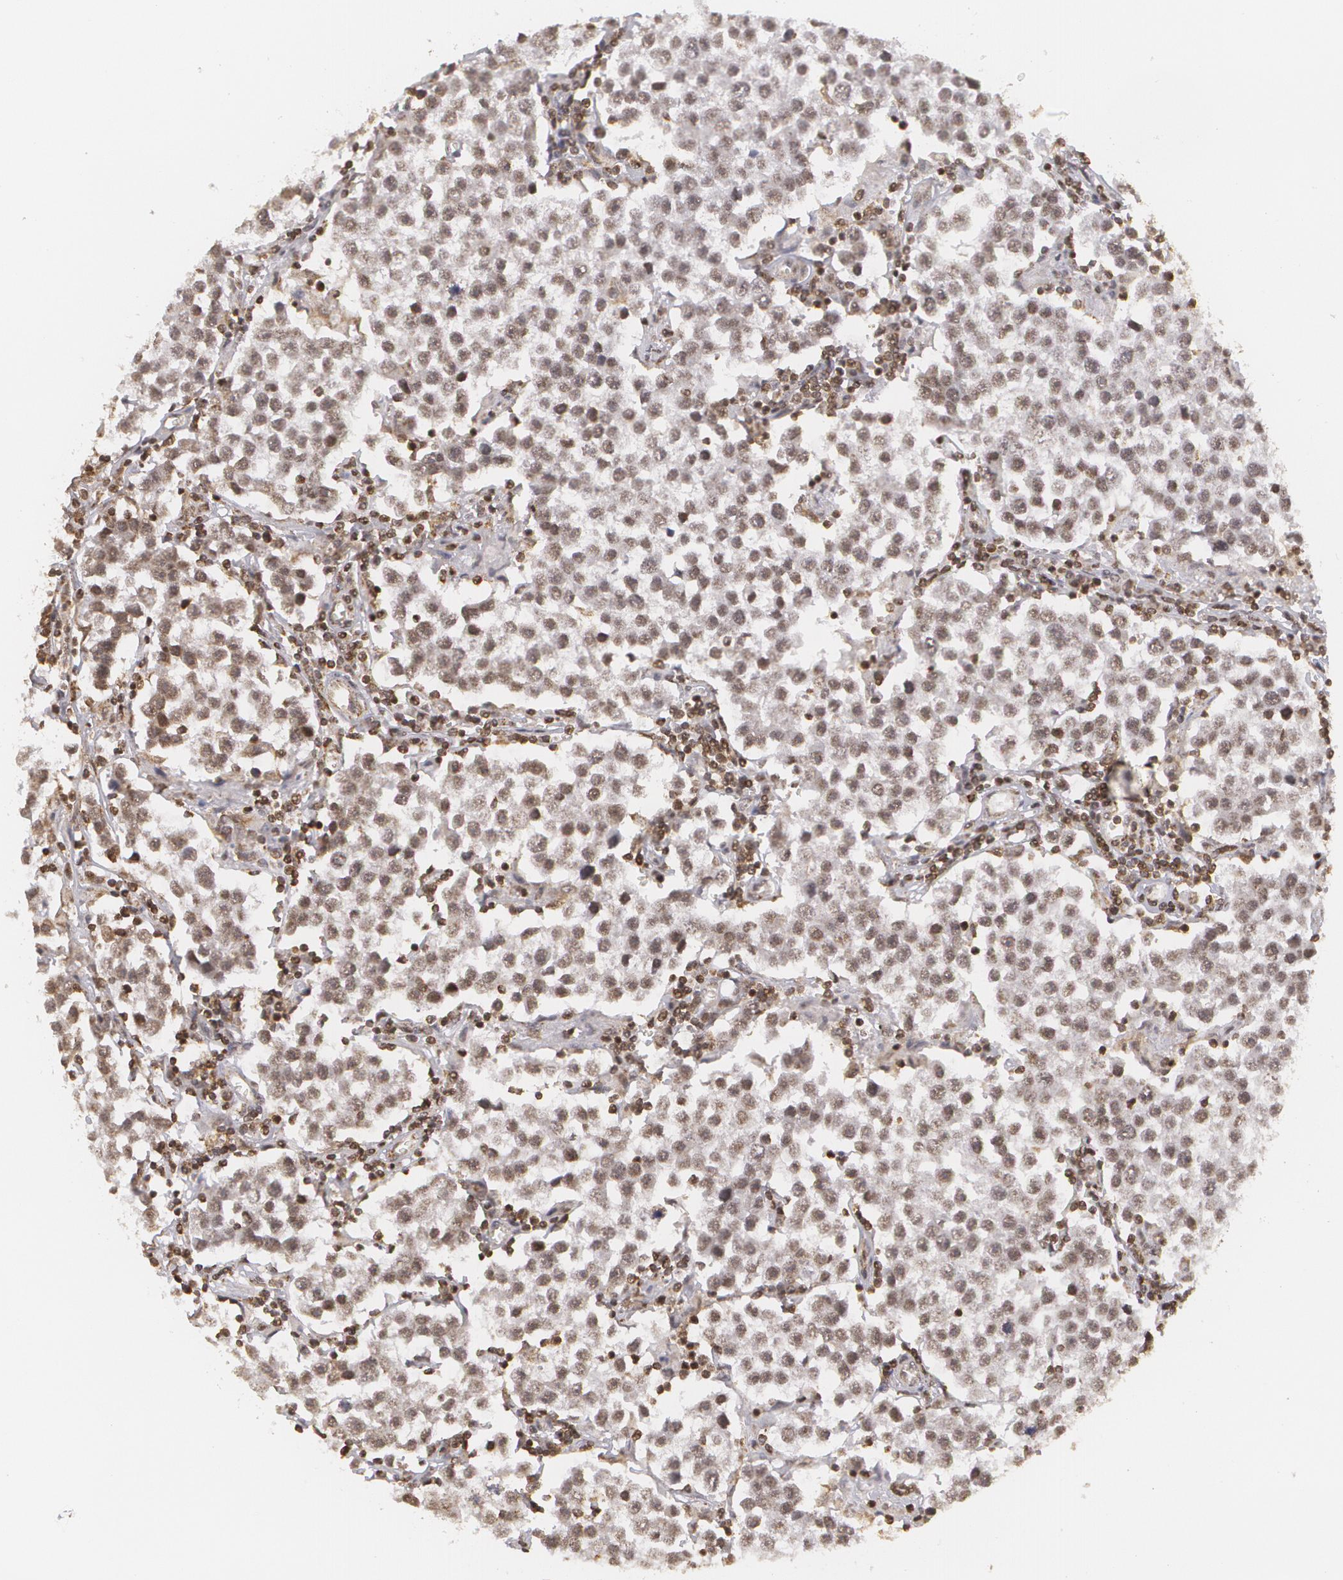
{"staining": {"intensity": "weak", "quantity": ">75%", "location": "nuclear"}, "tissue": "testis cancer", "cell_type": "Tumor cells", "image_type": "cancer", "snomed": [{"axis": "morphology", "description": "Seminoma, NOS"}, {"axis": "topography", "description": "Testis"}], "caption": "Testis cancer (seminoma) stained for a protein exhibits weak nuclear positivity in tumor cells.", "gene": "MXD1", "patient": {"sex": "male", "age": 36}}